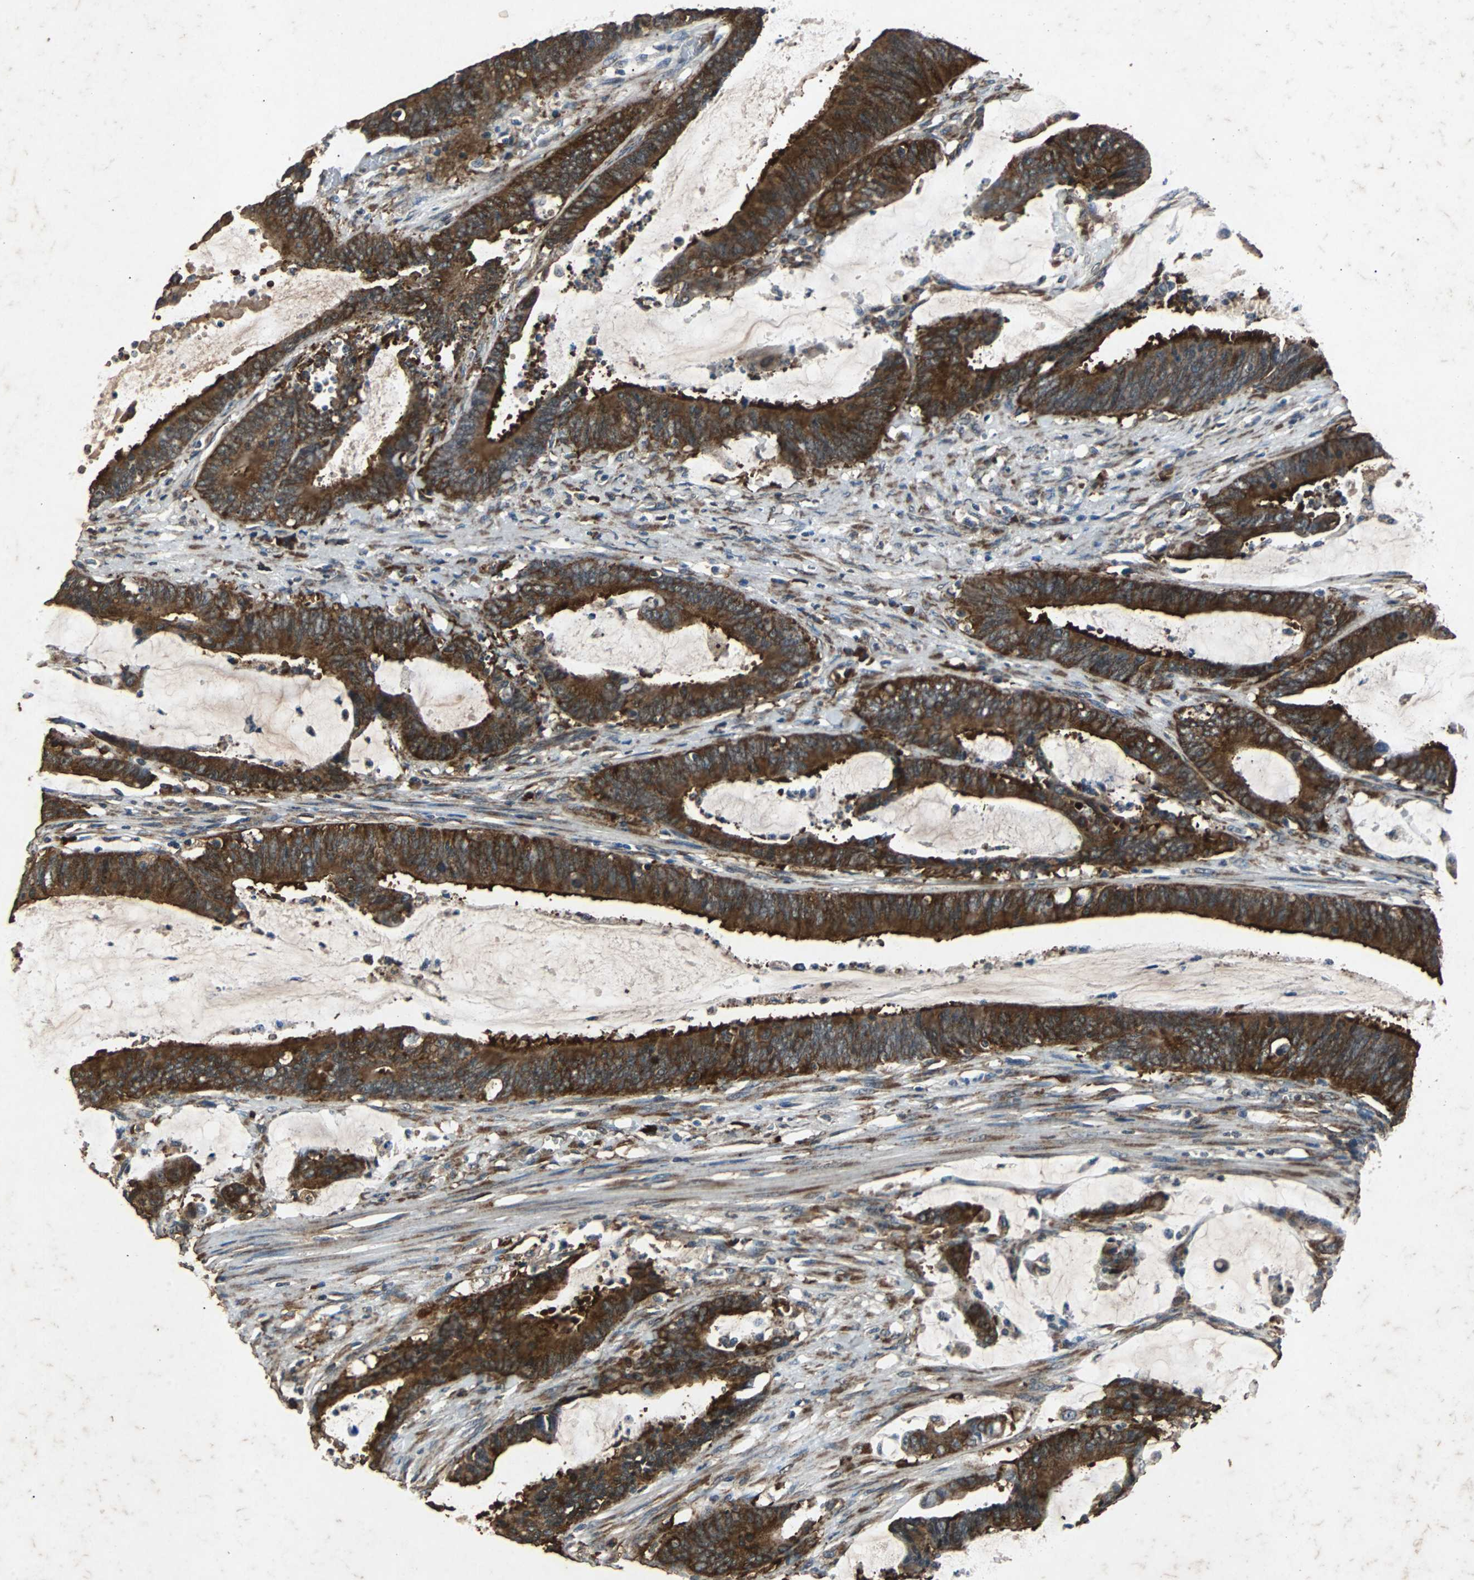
{"staining": {"intensity": "strong", "quantity": ">75%", "location": "cytoplasmic/membranous"}, "tissue": "colorectal cancer", "cell_type": "Tumor cells", "image_type": "cancer", "snomed": [{"axis": "morphology", "description": "Adenocarcinoma, NOS"}, {"axis": "topography", "description": "Rectum"}], "caption": "Strong cytoplasmic/membranous expression is identified in approximately >75% of tumor cells in colorectal adenocarcinoma.", "gene": "NAA10", "patient": {"sex": "female", "age": 66}}